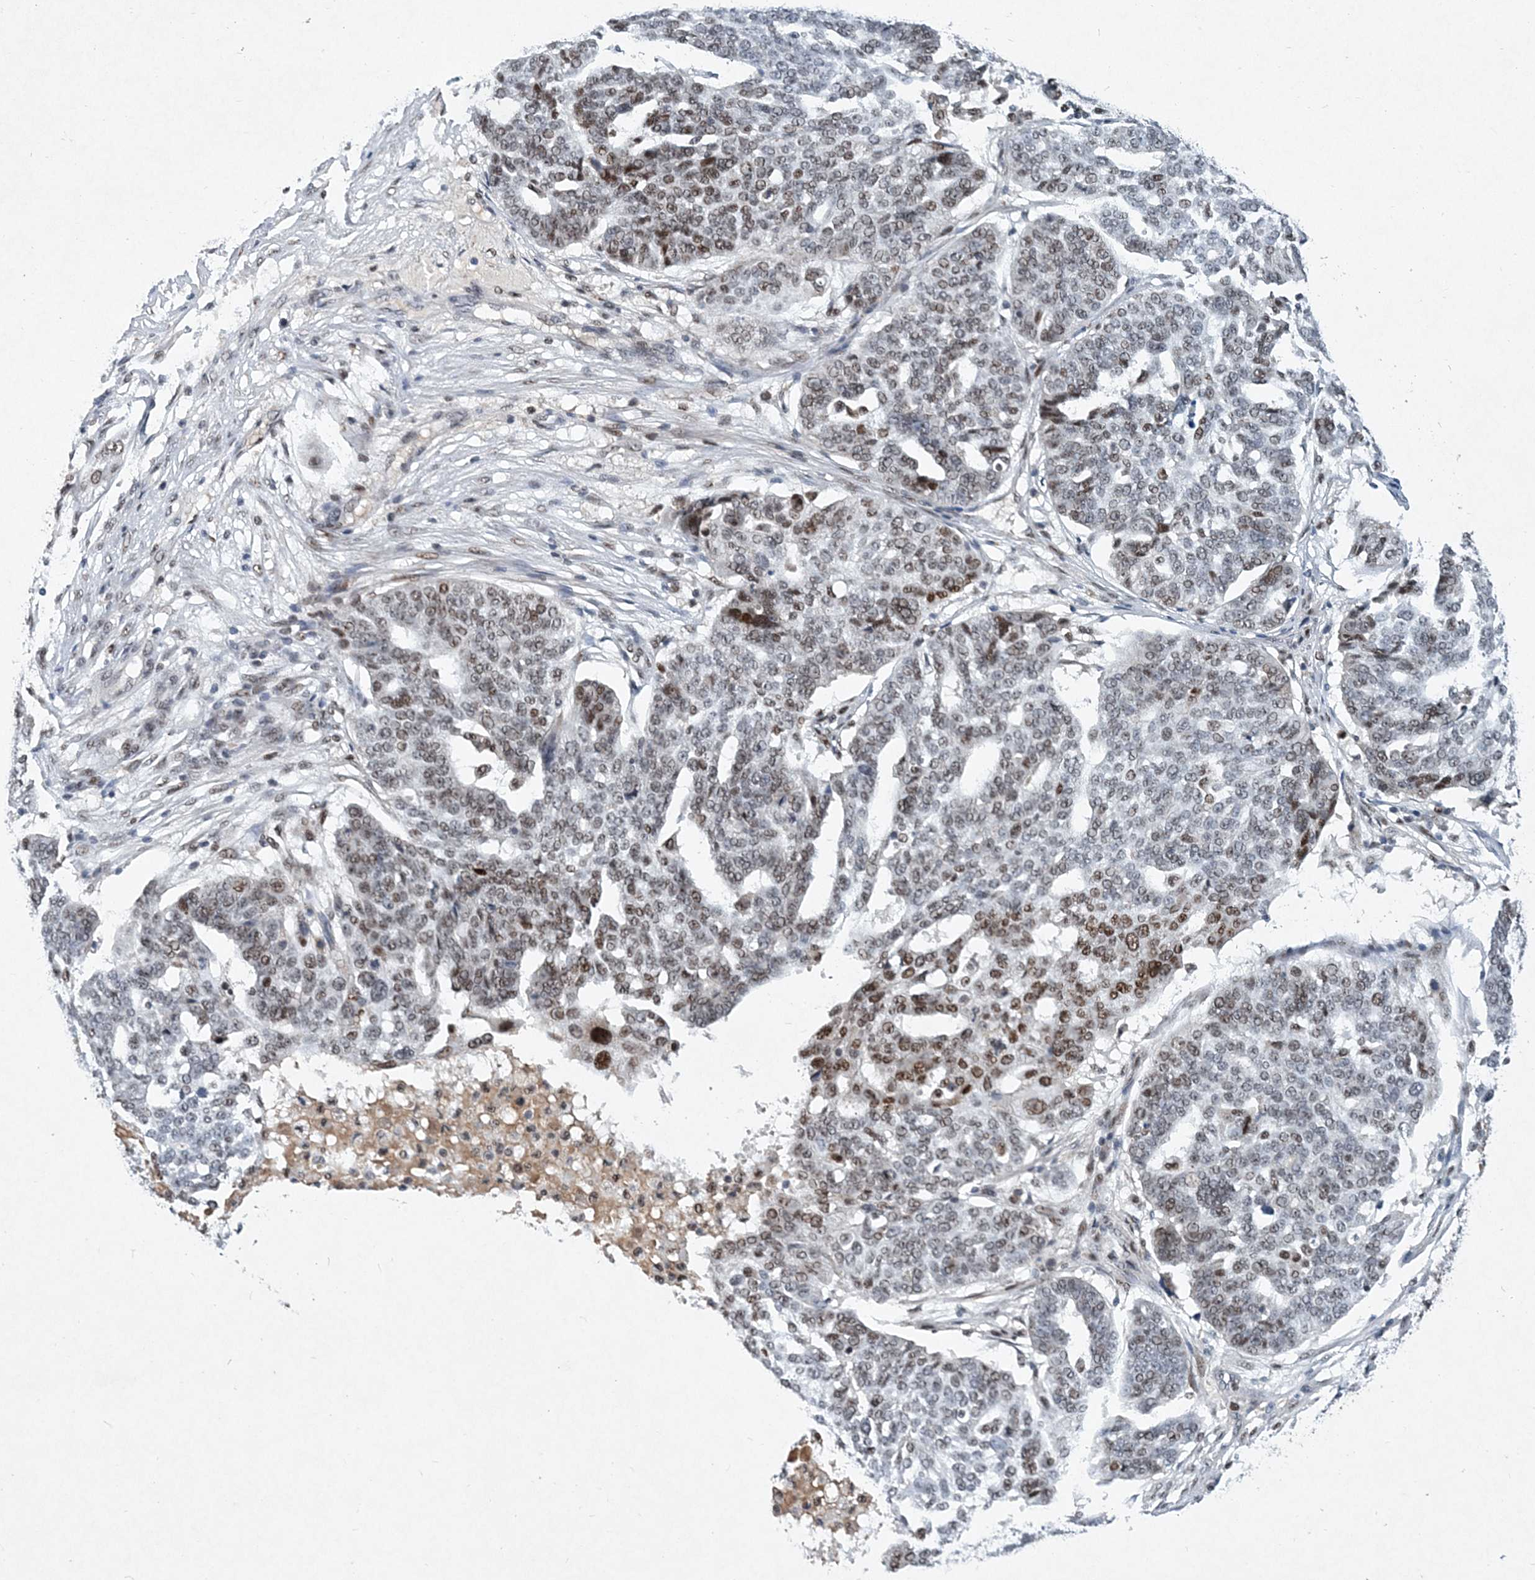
{"staining": {"intensity": "moderate", "quantity": "<25%", "location": "nuclear"}, "tissue": "ovarian cancer", "cell_type": "Tumor cells", "image_type": "cancer", "snomed": [{"axis": "morphology", "description": "Cystadenocarcinoma, serous, NOS"}, {"axis": "topography", "description": "Ovary"}], "caption": "Human ovarian serous cystadenocarcinoma stained for a protein (brown) reveals moderate nuclear positive expression in about <25% of tumor cells.", "gene": "KPNA4", "patient": {"sex": "female", "age": 59}}